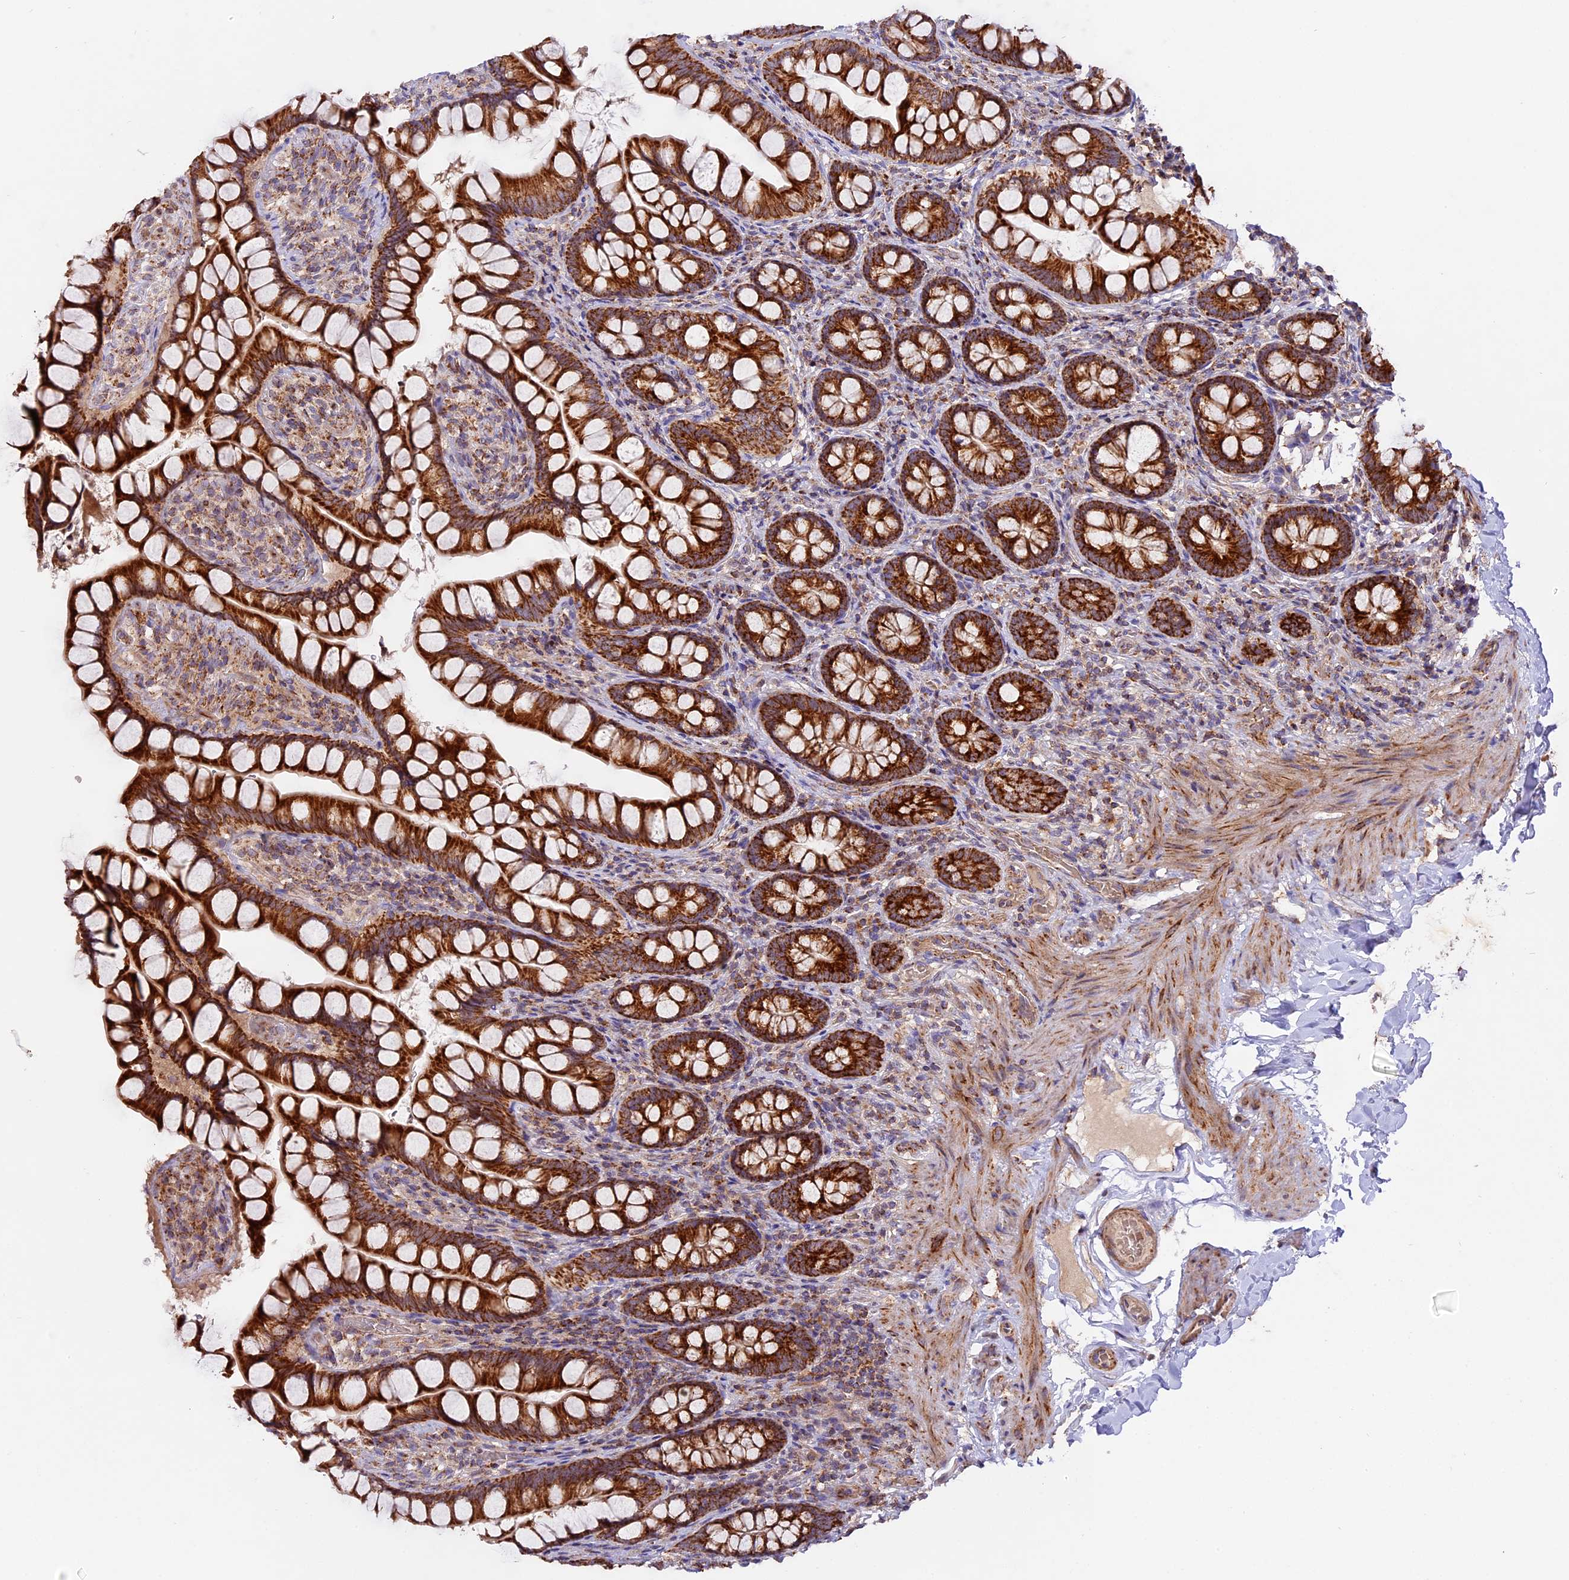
{"staining": {"intensity": "strong", "quantity": ">75%", "location": "cytoplasmic/membranous"}, "tissue": "small intestine", "cell_type": "Glandular cells", "image_type": "normal", "snomed": [{"axis": "morphology", "description": "Normal tissue, NOS"}, {"axis": "topography", "description": "Small intestine"}], "caption": "Human small intestine stained for a protein (brown) shows strong cytoplasmic/membranous positive staining in approximately >75% of glandular cells.", "gene": "NDUFA8", "patient": {"sex": "male", "age": 70}}